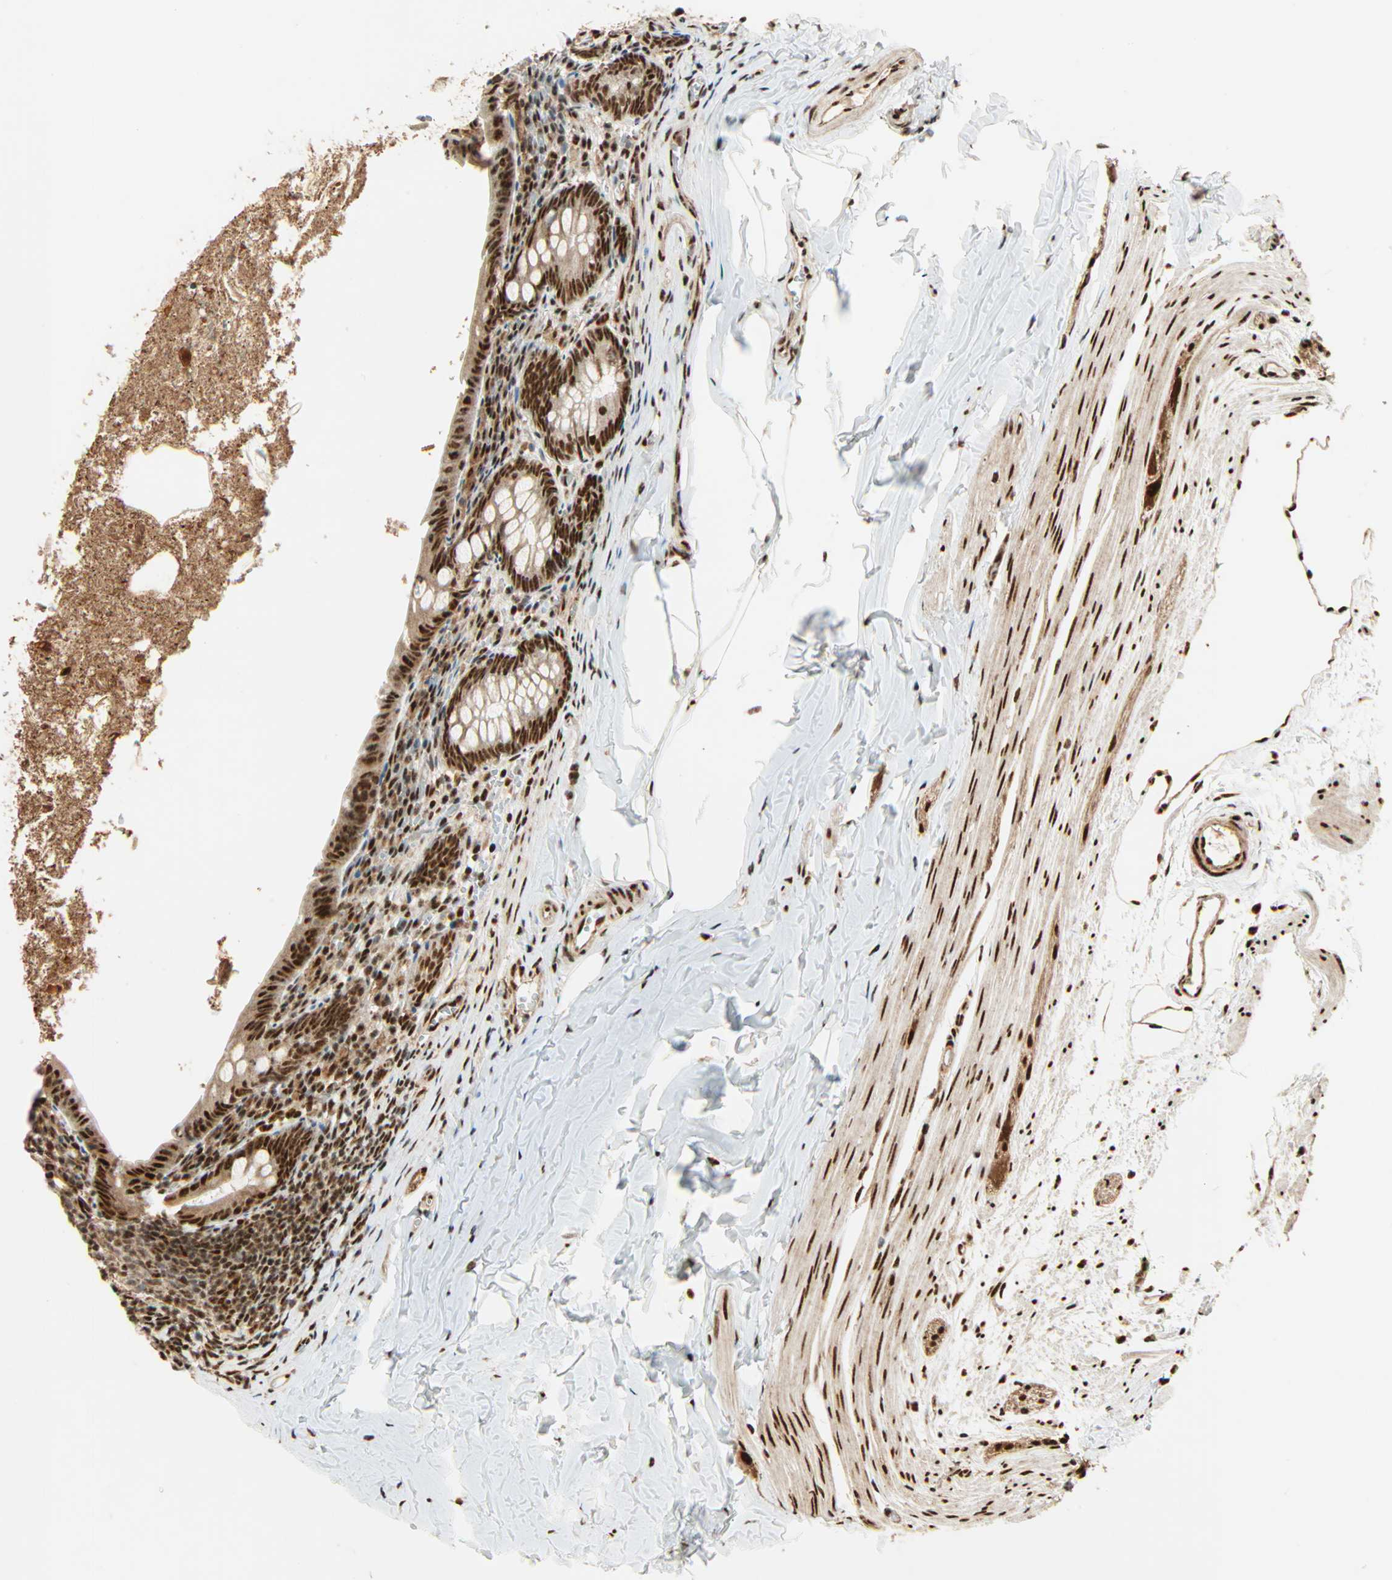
{"staining": {"intensity": "strong", "quantity": ">75%", "location": "cytoplasmic/membranous,nuclear"}, "tissue": "appendix", "cell_type": "Glandular cells", "image_type": "normal", "snomed": [{"axis": "morphology", "description": "Normal tissue, NOS"}, {"axis": "topography", "description": "Appendix"}], "caption": "Protein expression by IHC exhibits strong cytoplasmic/membranous,nuclear expression in approximately >75% of glandular cells in benign appendix. The staining was performed using DAB to visualize the protein expression in brown, while the nuclei were stained in blue with hematoxylin (Magnification: 20x).", "gene": "PNPLA6", "patient": {"sex": "female", "age": 10}}